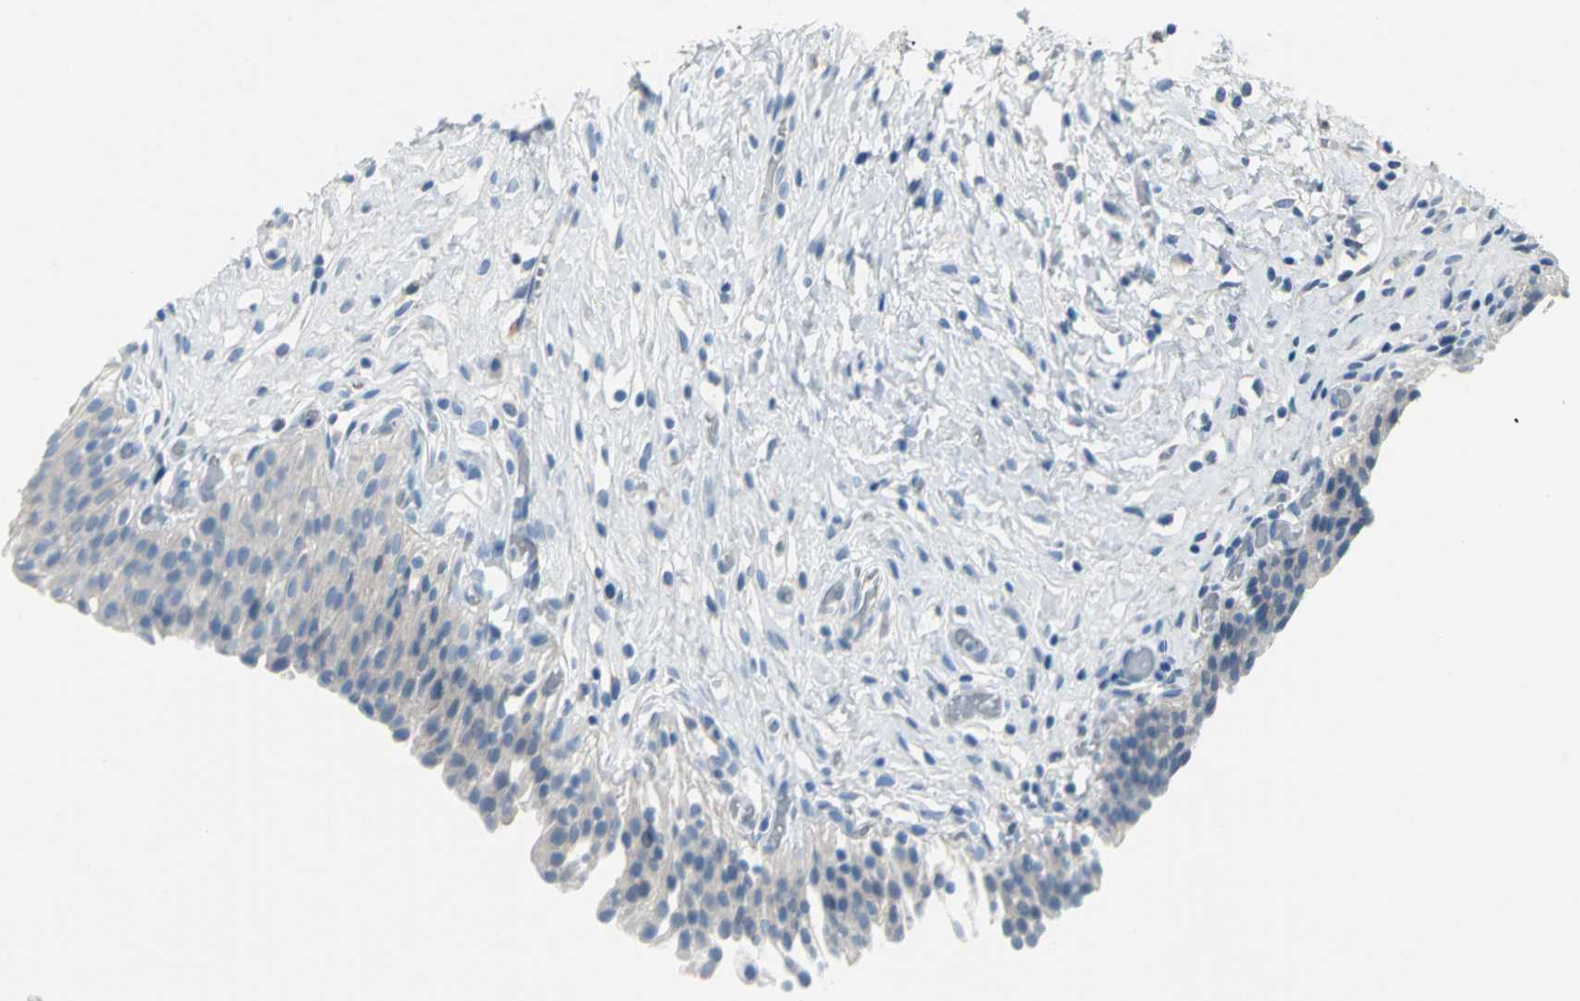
{"staining": {"intensity": "negative", "quantity": "none", "location": "none"}, "tissue": "urinary bladder", "cell_type": "Urothelial cells", "image_type": "normal", "snomed": [{"axis": "morphology", "description": "Normal tissue, NOS"}, {"axis": "topography", "description": "Urinary bladder"}], "caption": "This is a image of immunohistochemistry (IHC) staining of unremarkable urinary bladder, which shows no staining in urothelial cells. The staining is performed using DAB brown chromogen with nuclei counter-stained in using hematoxylin.", "gene": "PTGDS", "patient": {"sex": "male", "age": 51}}